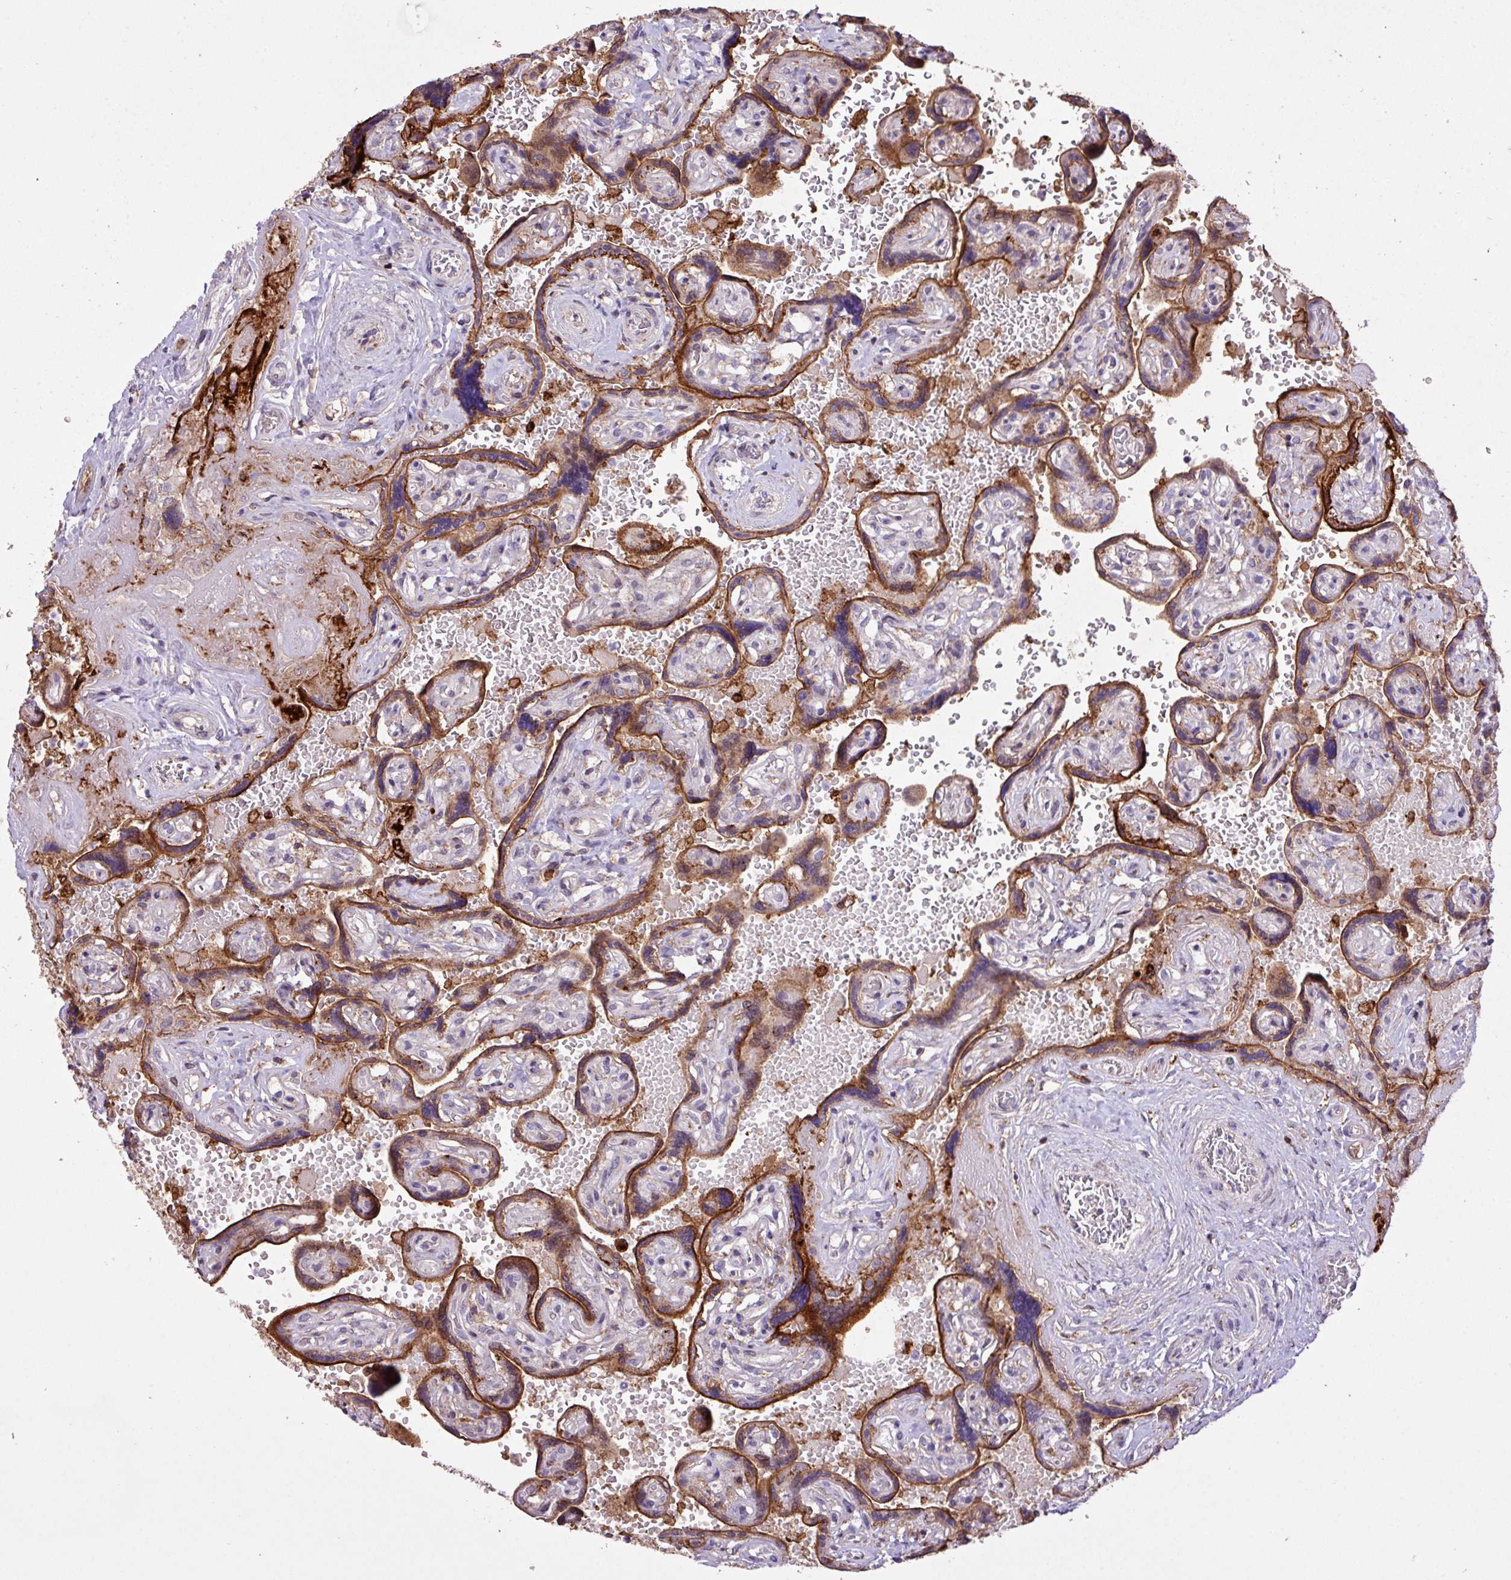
{"staining": {"intensity": "moderate", "quantity": ">75%", "location": "cytoplasmic/membranous"}, "tissue": "placenta", "cell_type": "Trophoblastic cells", "image_type": "normal", "snomed": [{"axis": "morphology", "description": "Normal tissue, NOS"}, {"axis": "topography", "description": "Placenta"}], "caption": "Protein staining displays moderate cytoplasmic/membranous positivity in about >75% of trophoblastic cells in normal placenta. (Brightfield microscopy of DAB IHC at high magnification).", "gene": "RPP25L", "patient": {"sex": "female", "age": 32}}